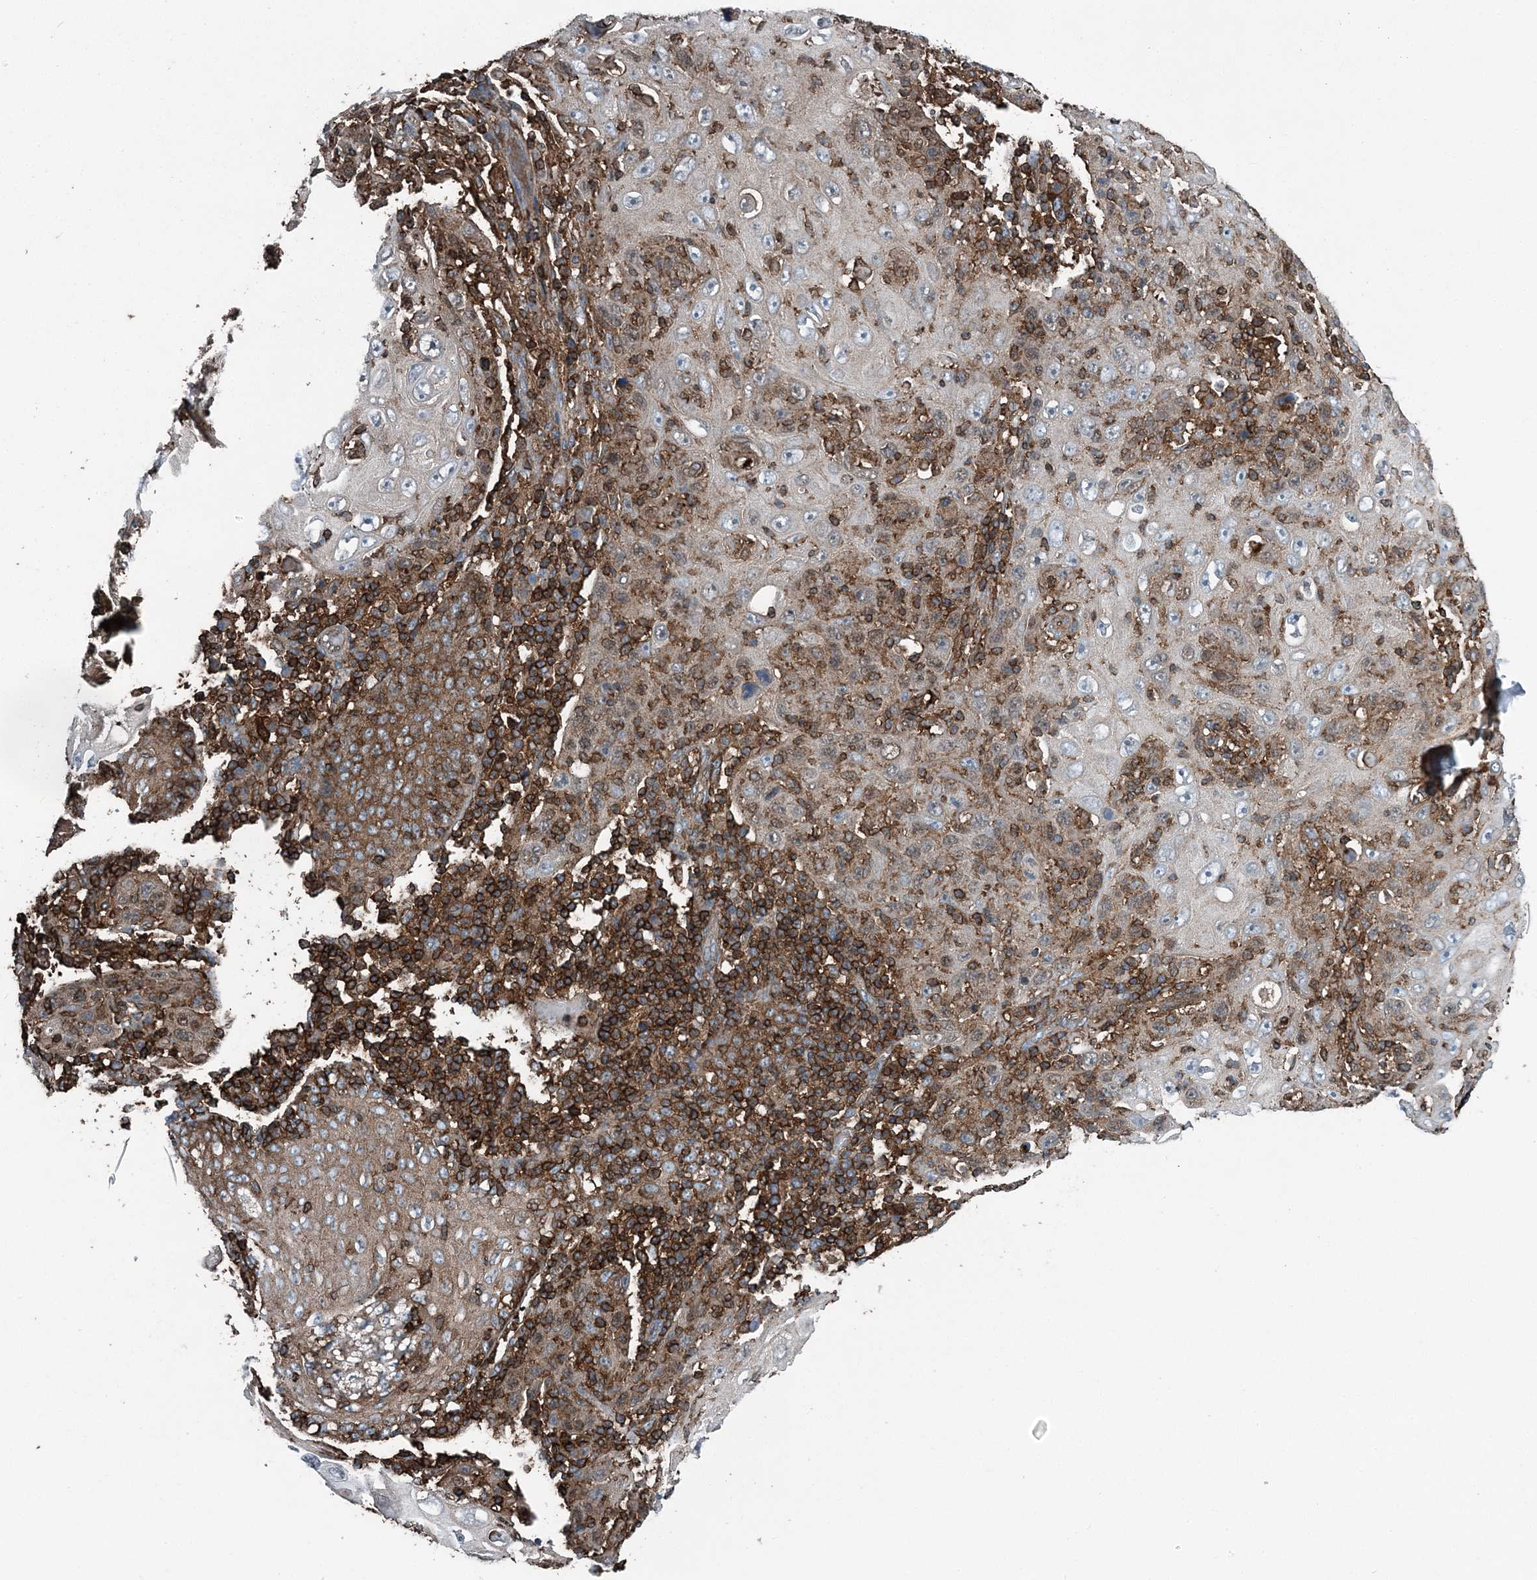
{"staining": {"intensity": "moderate", "quantity": ">75%", "location": "cytoplasmic/membranous"}, "tissue": "skin cancer", "cell_type": "Tumor cells", "image_type": "cancer", "snomed": [{"axis": "morphology", "description": "Squamous cell carcinoma, NOS"}, {"axis": "topography", "description": "Skin"}], "caption": "Protein expression by immunohistochemistry (IHC) exhibits moderate cytoplasmic/membranous staining in approximately >75% of tumor cells in skin cancer. The staining was performed using DAB (3,3'-diaminobenzidine) to visualize the protein expression in brown, while the nuclei were stained in blue with hematoxylin (Magnification: 20x).", "gene": "CFL1", "patient": {"sex": "female", "age": 88}}